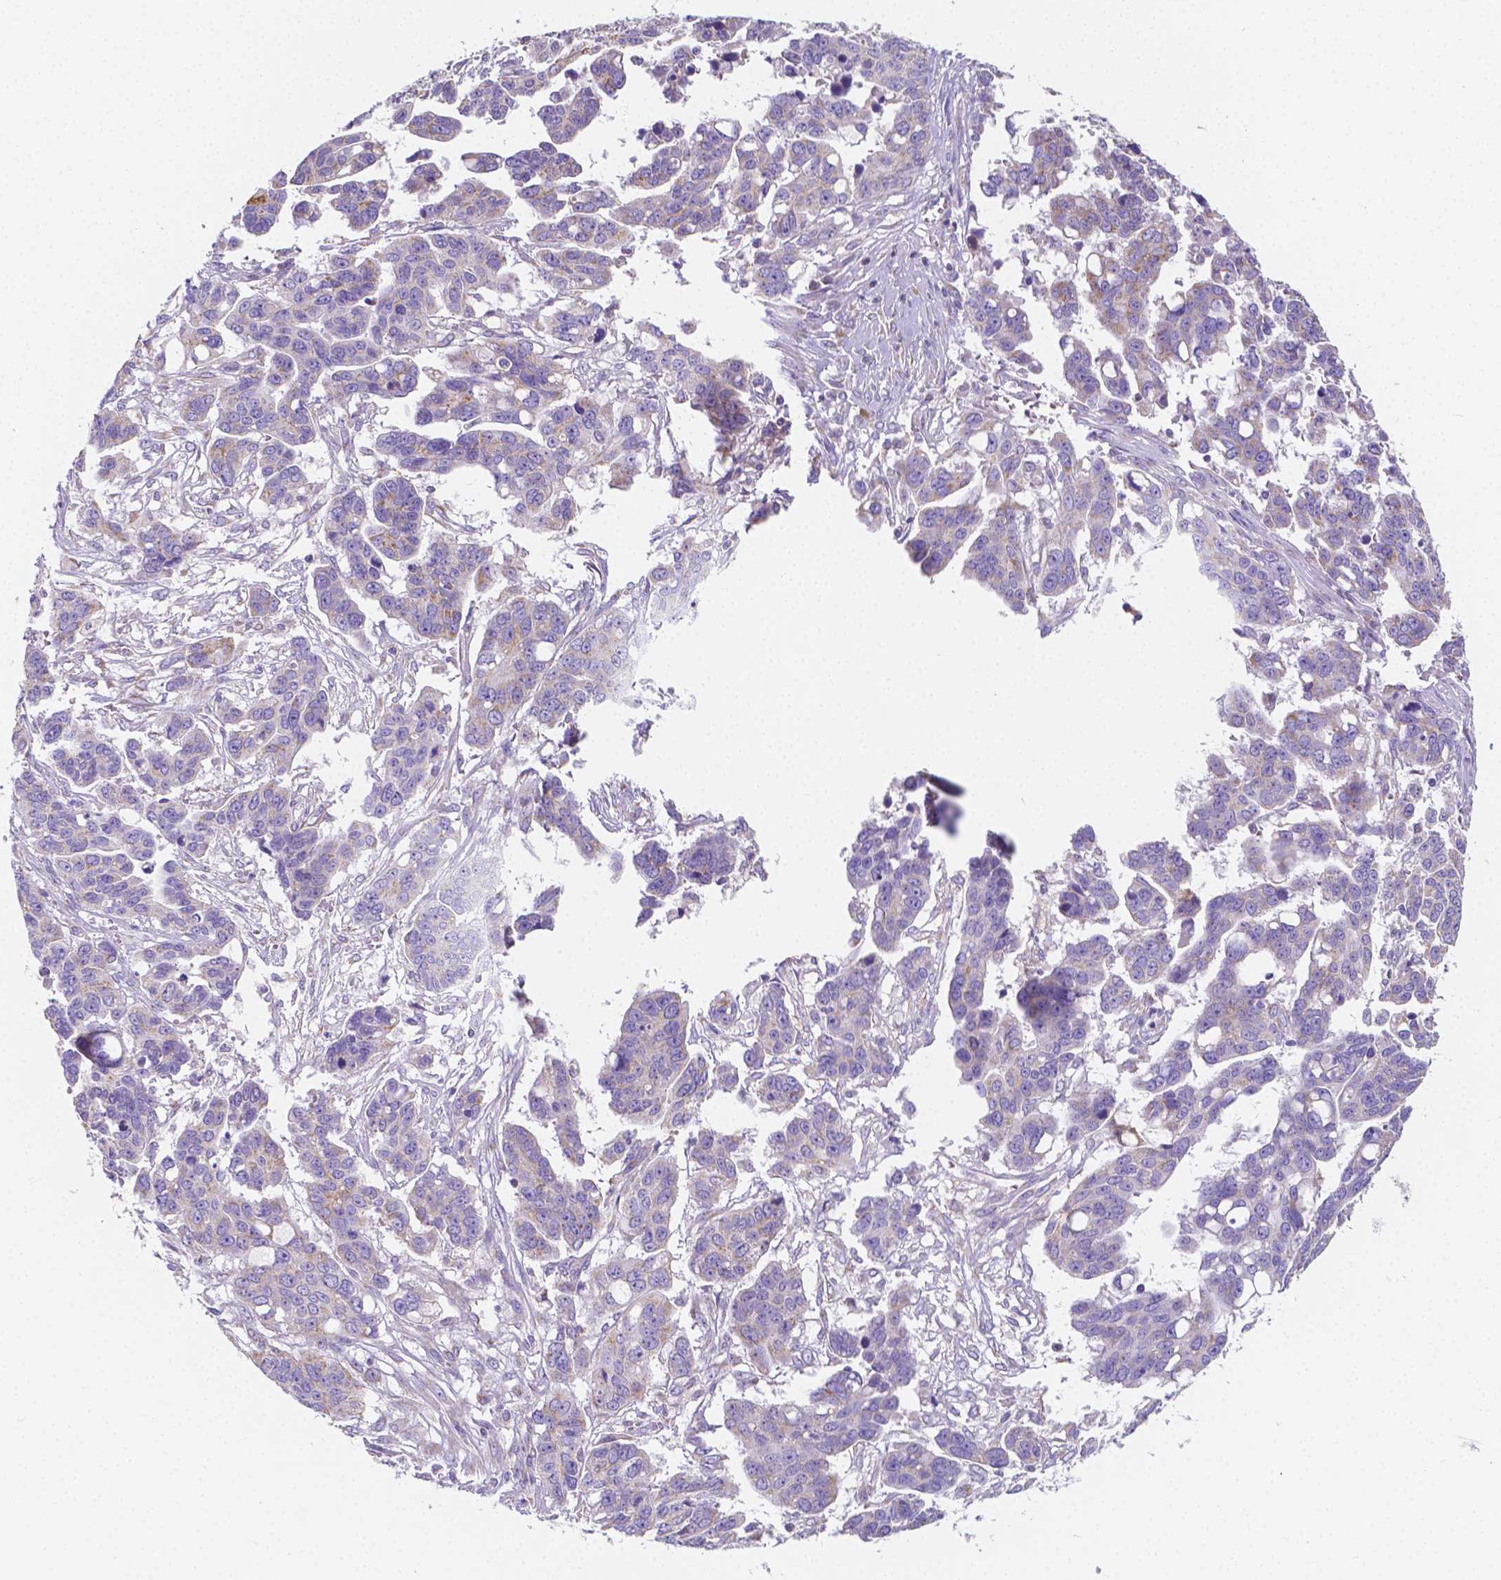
{"staining": {"intensity": "weak", "quantity": "<25%", "location": "cytoplasmic/membranous"}, "tissue": "ovarian cancer", "cell_type": "Tumor cells", "image_type": "cancer", "snomed": [{"axis": "morphology", "description": "Carcinoma, endometroid"}, {"axis": "topography", "description": "Ovary"}], "caption": "Tumor cells show no significant protein expression in endometroid carcinoma (ovarian).", "gene": "SGTB", "patient": {"sex": "female", "age": 78}}